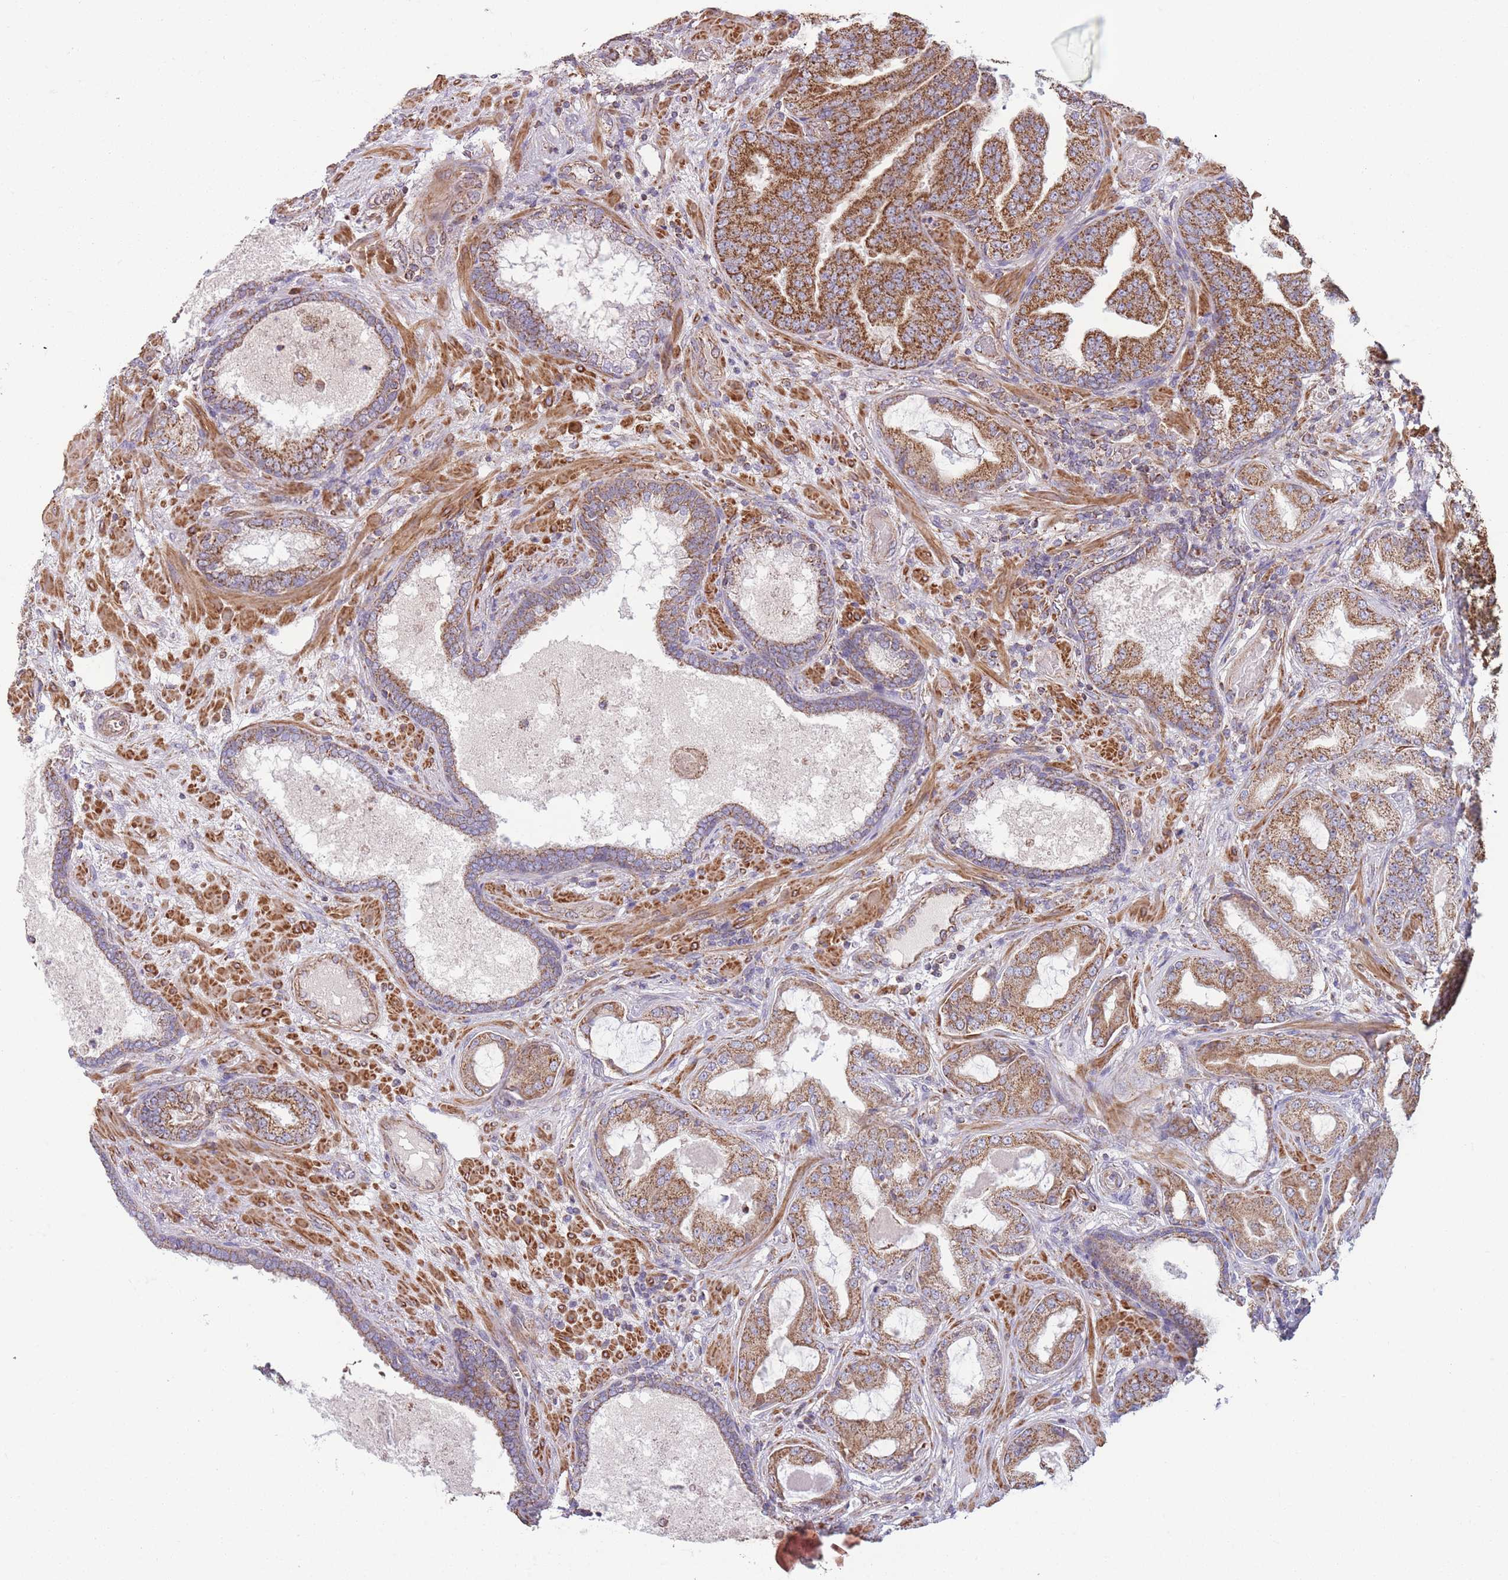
{"staining": {"intensity": "moderate", "quantity": ">75%", "location": "cytoplasmic/membranous"}, "tissue": "prostate cancer", "cell_type": "Tumor cells", "image_type": "cancer", "snomed": [{"axis": "morphology", "description": "Adenocarcinoma, High grade"}, {"axis": "topography", "description": "Prostate"}], "caption": "This micrograph exhibits prostate adenocarcinoma (high-grade) stained with immunohistochemistry to label a protein in brown. The cytoplasmic/membranous of tumor cells show moderate positivity for the protein. Nuclei are counter-stained blue.", "gene": "KIF16B", "patient": {"sex": "male", "age": 68}}